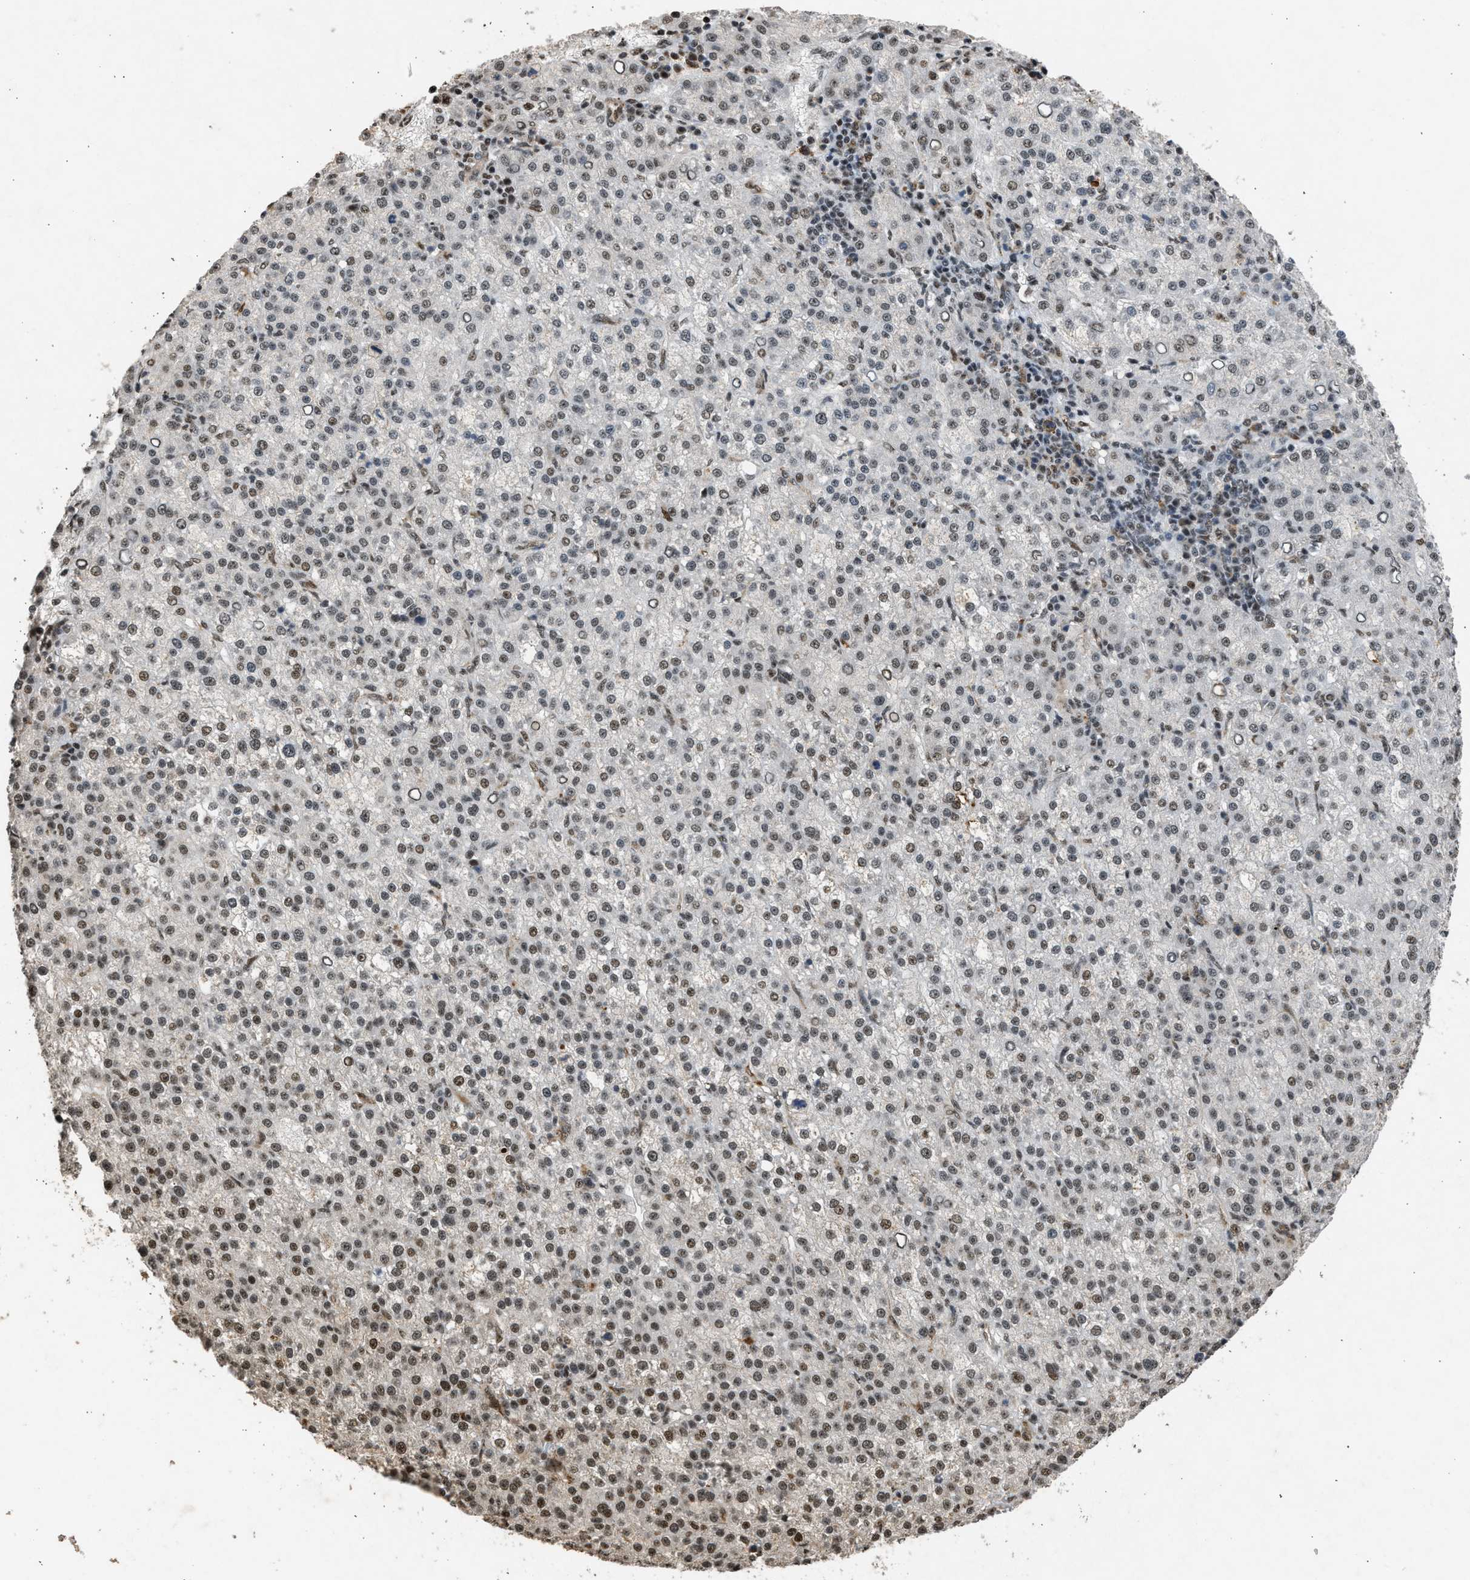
{"staining": {"intensity": "moderate", "quantity": ">75%", "location": "nuclear"}, "tissue": "liver cancer", "cell_type": "Tumor cells", "image_type": "cancer", "snomed": [{"axis": "morphology", "description": "Carcinoma, Hepatocellular, NOS"}, {"axis": "topography", "description": "Liver"}], "caption": "High-power microscopy captured an immunohistochemistry histopathology image of hepatocellular carcinoma (liver), revealing moderate nuclear positivity in approximately >75% of tumor cells.", "gene": "TFDP2", "patient": {"sex": "female", "age": 58}}